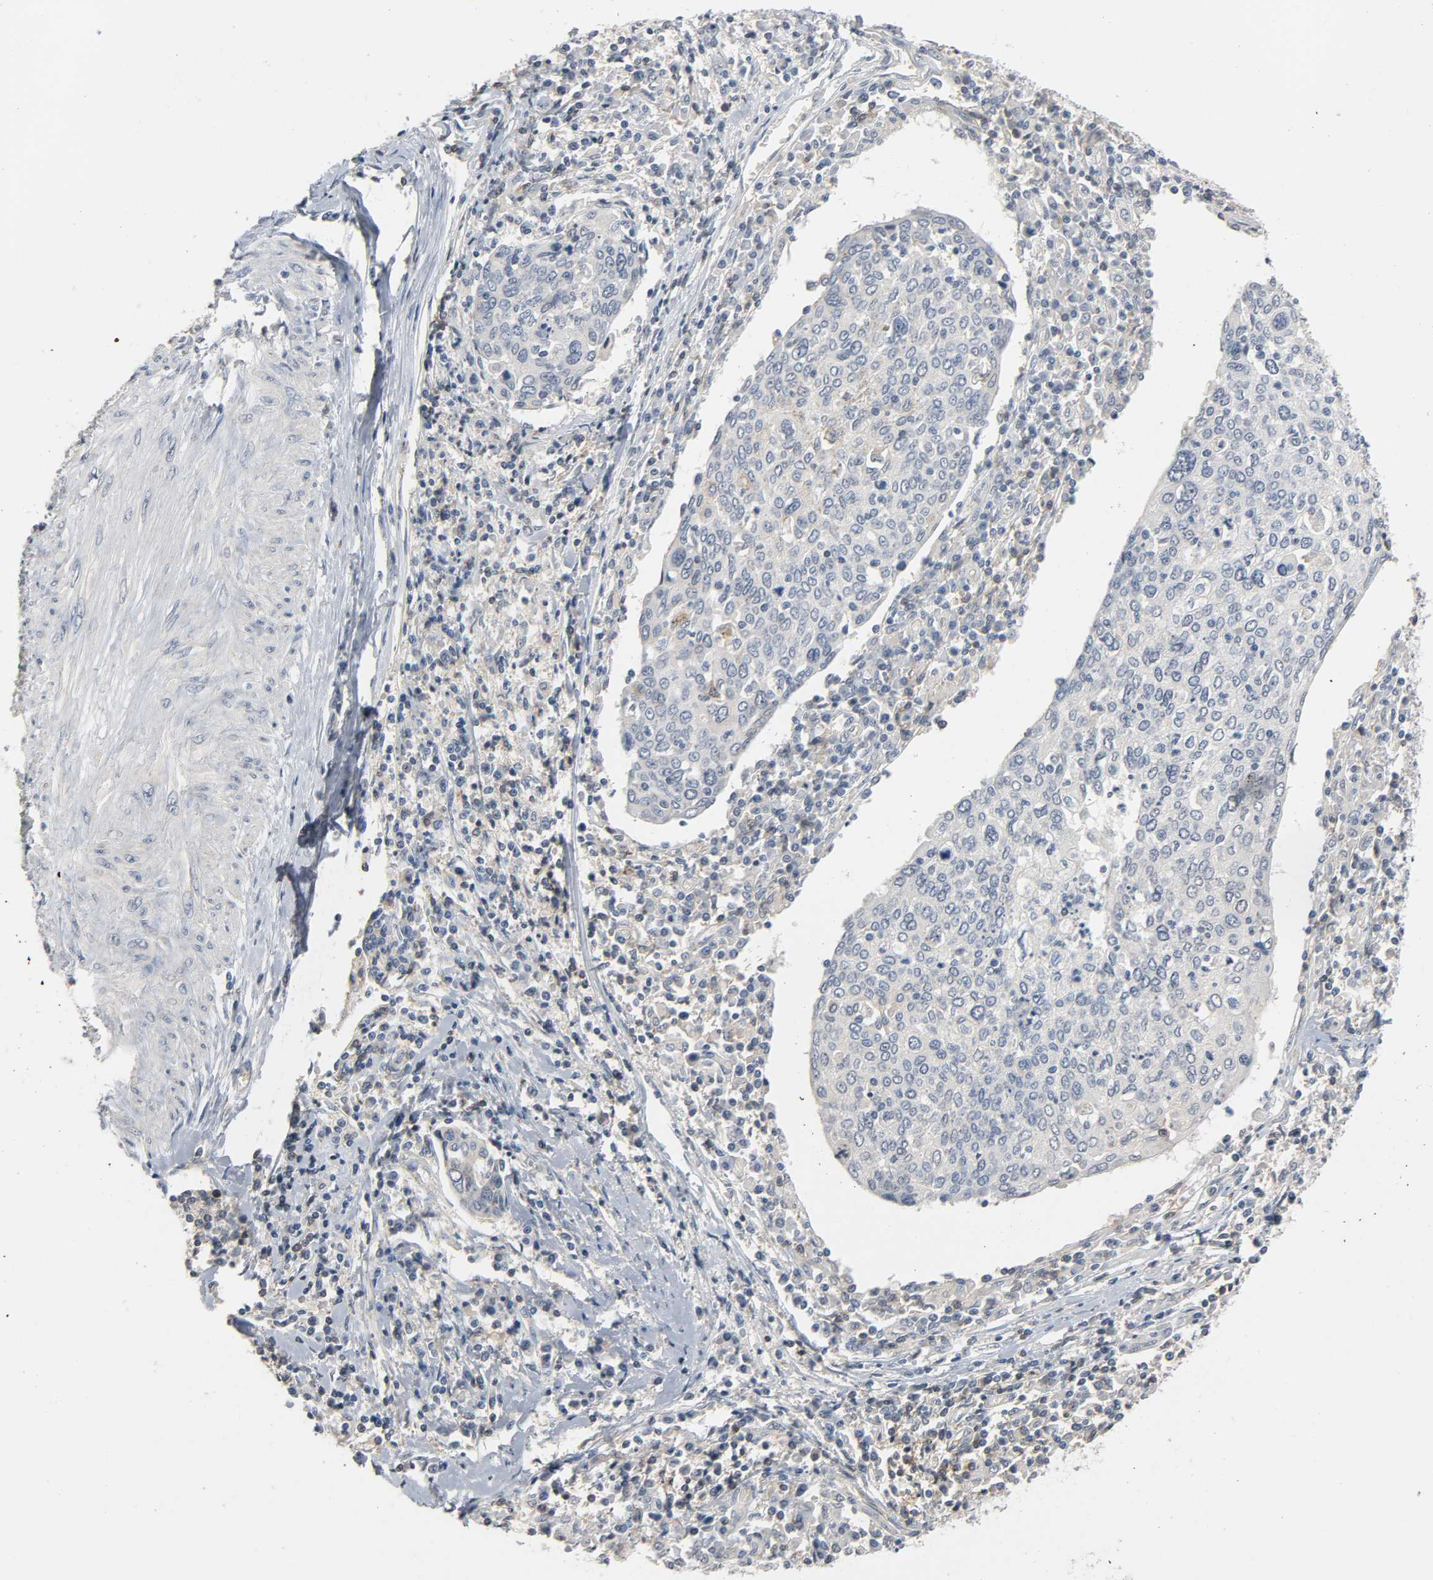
{"staining": {"intensity": "weak", "quantity": "<25%", "location": "cytoplasmic/membranous"}, "tissue": "cervical cancer", "cell_type": "Tumor cells", "image_type": "cancer", "snomed": [{"axis": "morphology", "description": "Squamous cell carcinoma, NOS"}, {"axis": "topography", "description": "Cervix"}], "caption": "Tumor cells show no significant staining in cervical cancer (squamous cell carcinoma).", "gene": "CD4", "patient": {"sex": "female", "age": 40}}